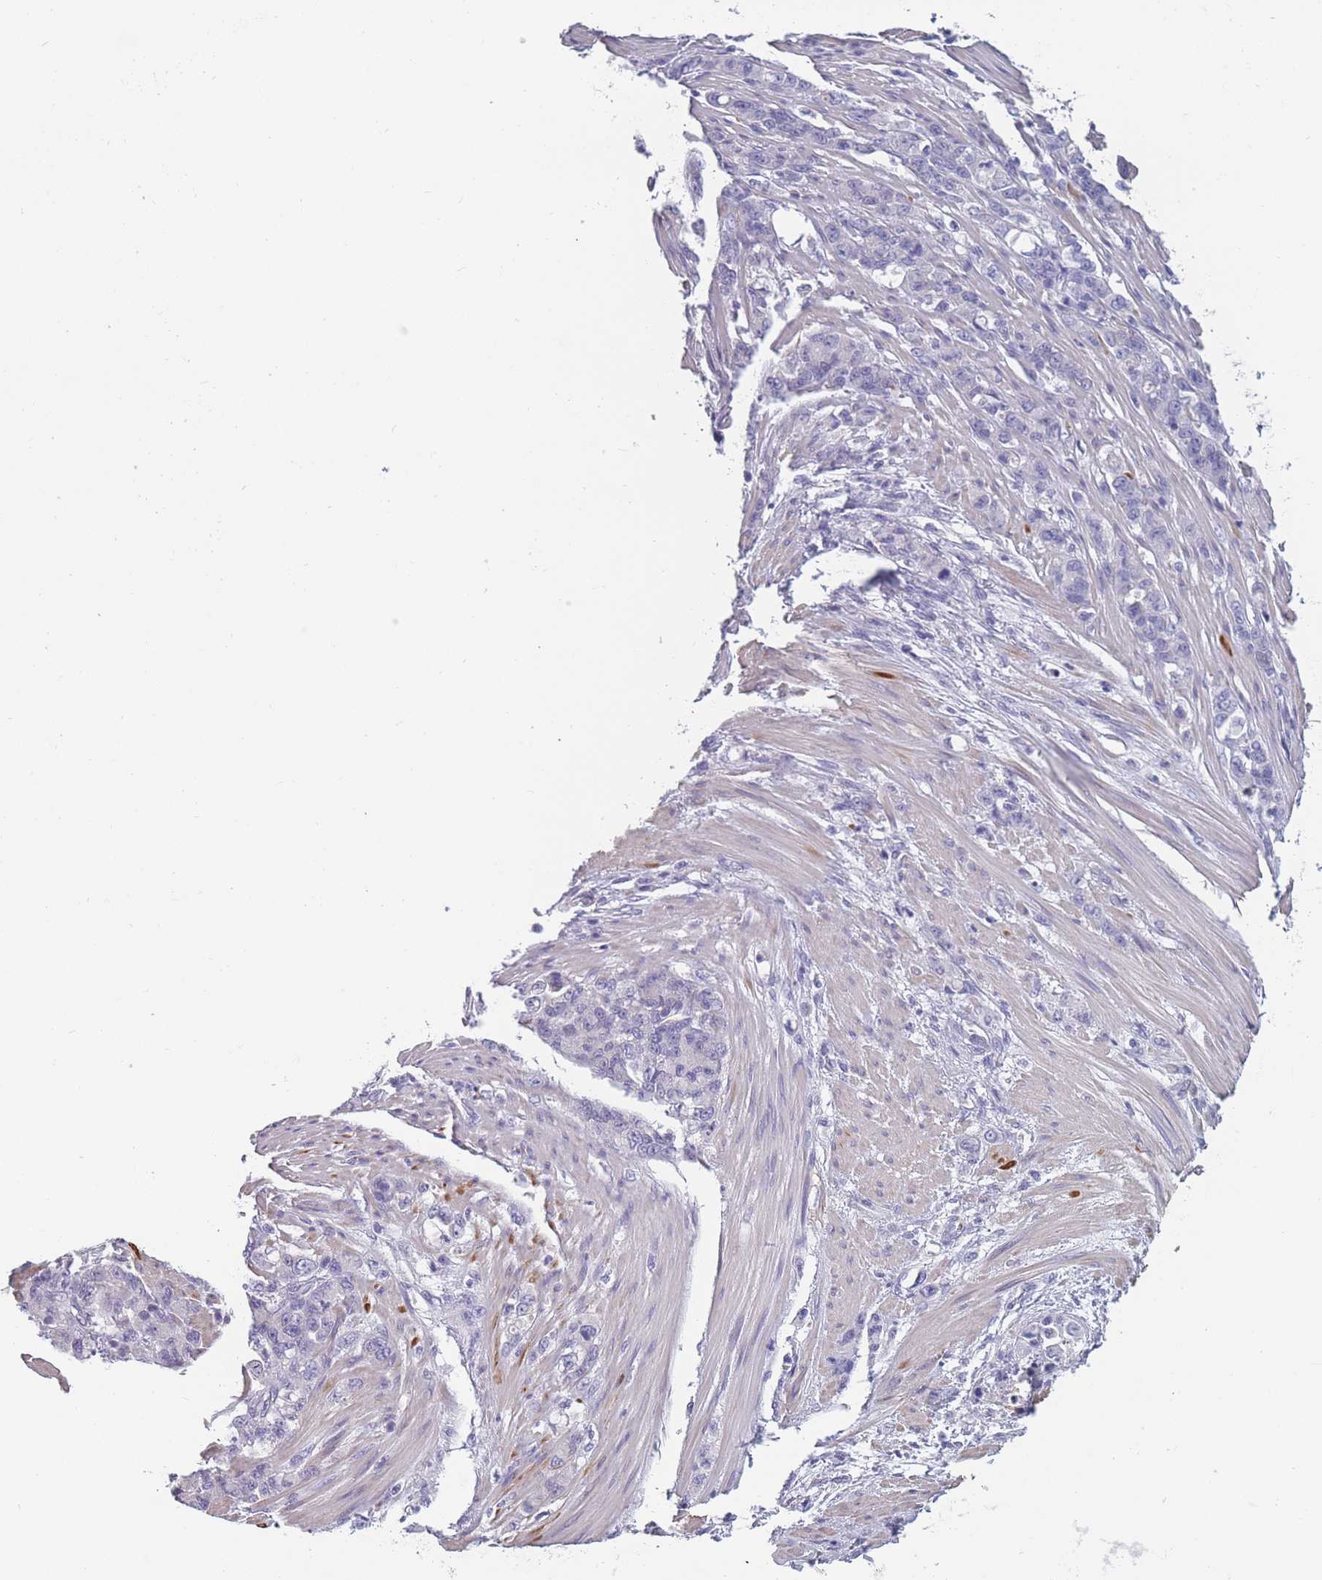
{"staining": {"intensity": "negative", "quantity": "none", "location": "none"}, "tissue": "stomach cancer", "cell_type": "Tumor cells", "image_type": "cancer", "snomed": [{"axis": "morphology", "description": "Normal tissue, NOS"}, {"axis": "morphology", "description": "Adenocarcinoma, NOS"}, {"axis": "topography", "description": "Stomach"}], "caption": "Tumor cells show no significant protein positivity in stomach cancer. (IHC, brightfield microscopy, high magnification).", "gene": "OR4C5", "patient": {"sex": "female", "age": 79}}